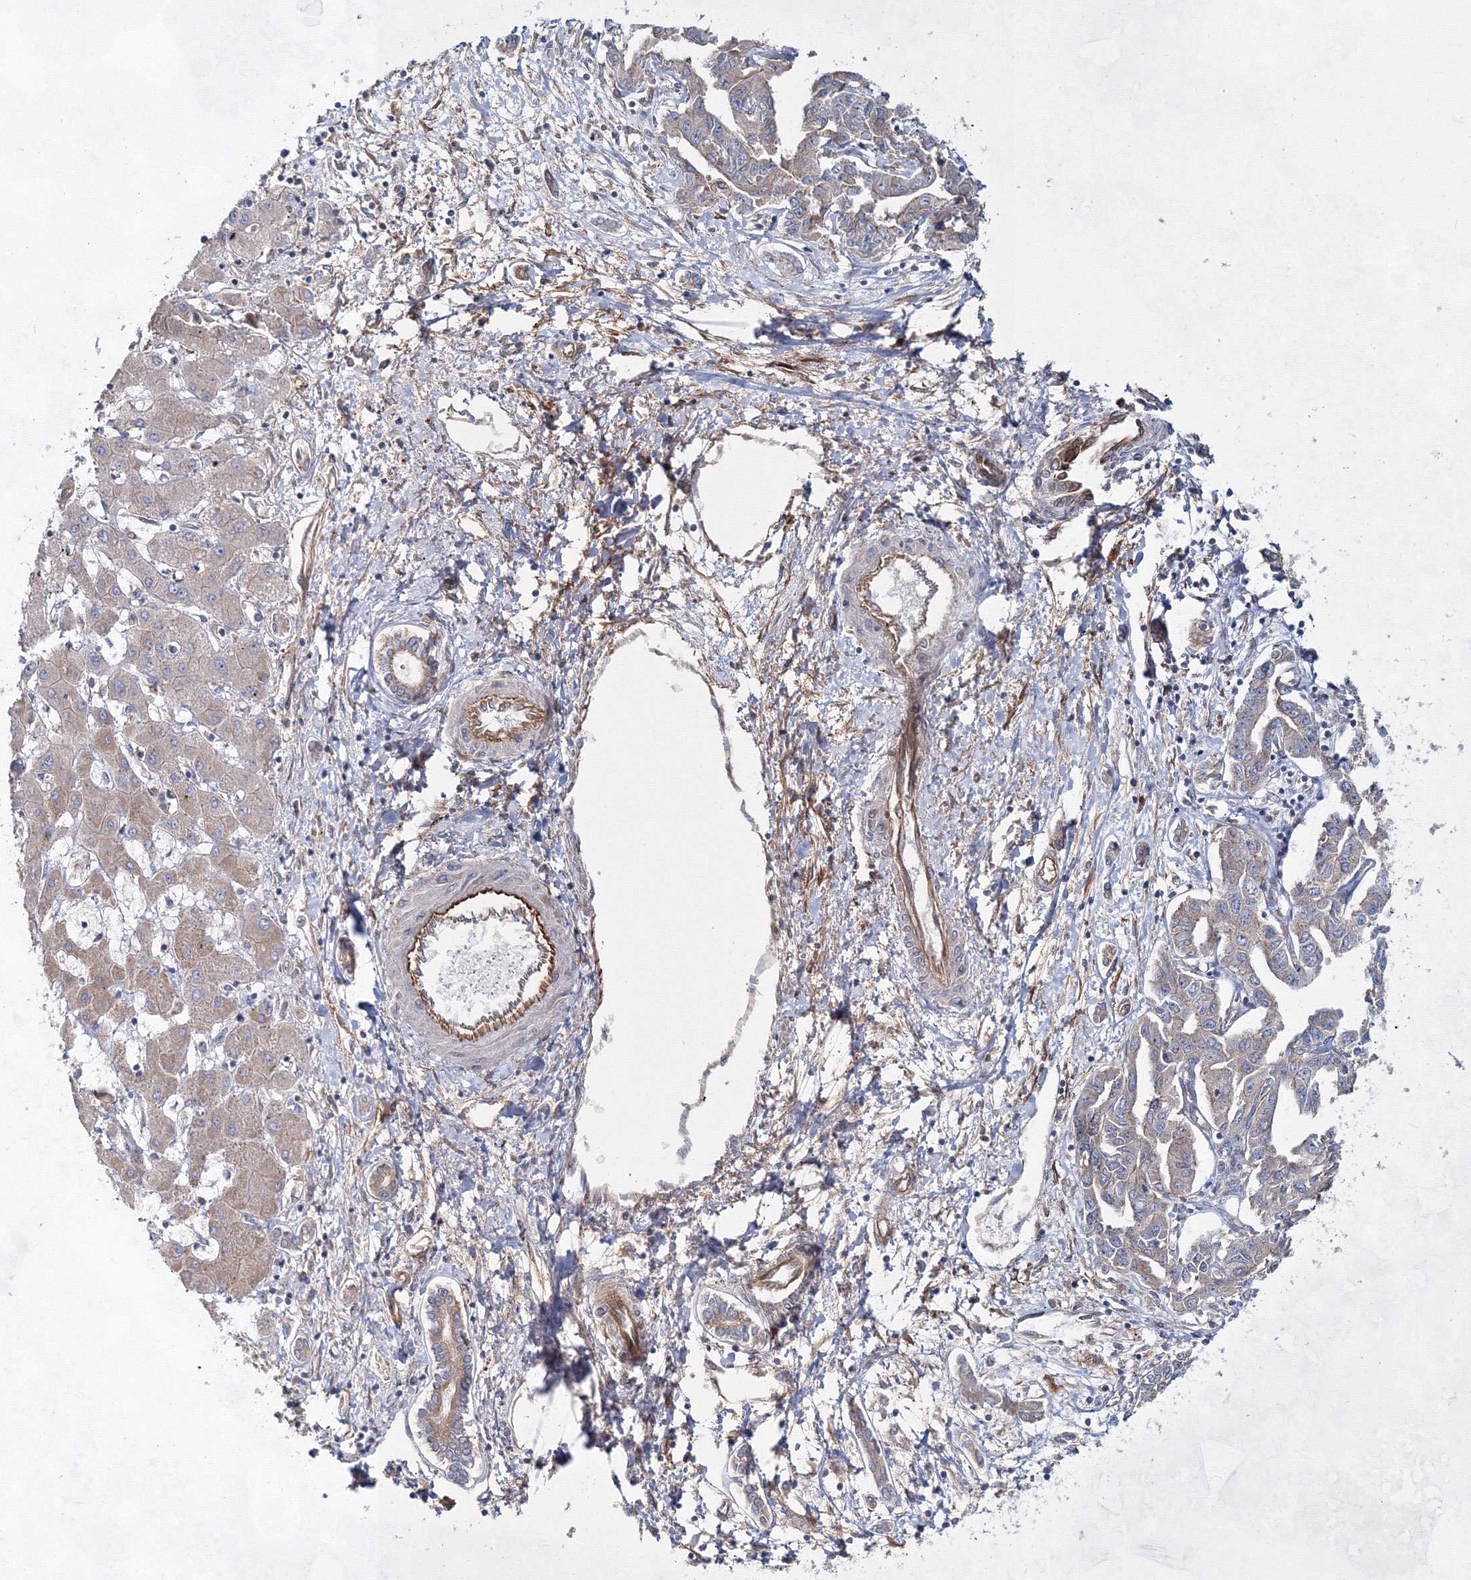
{"staining": {"intensity": "weak", "quantity": "25%-75%", "location": "cytoplasmic/membranous"}, "tissue": "liver cancer", "cell_type": "Tumor cells", "image_type": "cancer", "snomed": [{"axis": "morphology", "description": "Cholangiocarcinoma"}, {"axis": "topography", "description": "Liver"}], "caption": "This histopathology image exhibits immunohistochemistry staining of human liver cholangiocarcinoma, with low weak cytoplasmic/membranous positivity in about 25%-75% of tumor cells.", "gene": "EXOC6", "patient": {"sex": "male", "age": 59}}